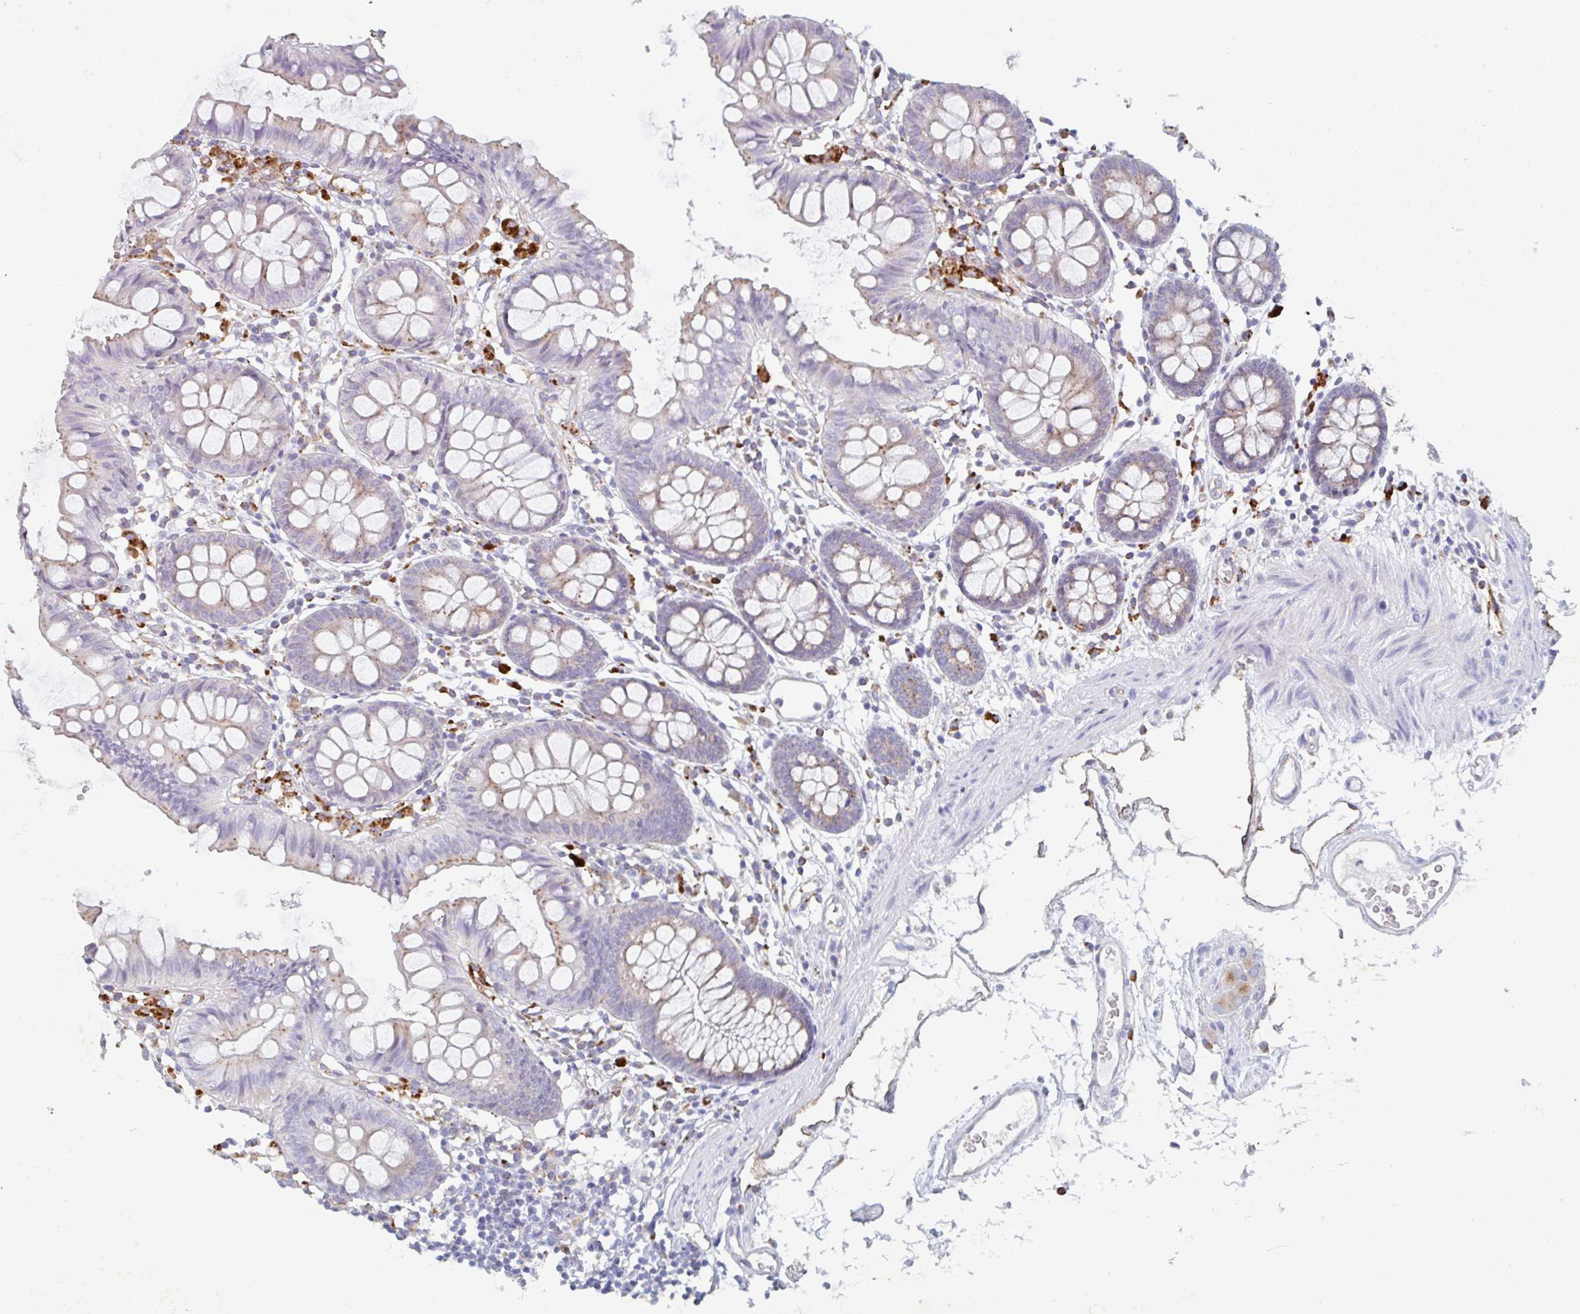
{"staining": {"intensity": "negative", "quantity": "none", "location": "none"}, "tissue": "colon", "cell_type": "Endothelial cells", "image_type": "normal", "snomed": [{"axis": "morphology", "description": "Normal tissue, NOS"}, {"axis": "topography", "description": "Colon"}], "caption": "High power microscopy histopathology image of an immunohistochemistry (IHC) histopathology image of normal colon, revealing no significant expression in endothelial cells.", "gene": "MANBA", "patient": {"sex": "female", "age": 84}}